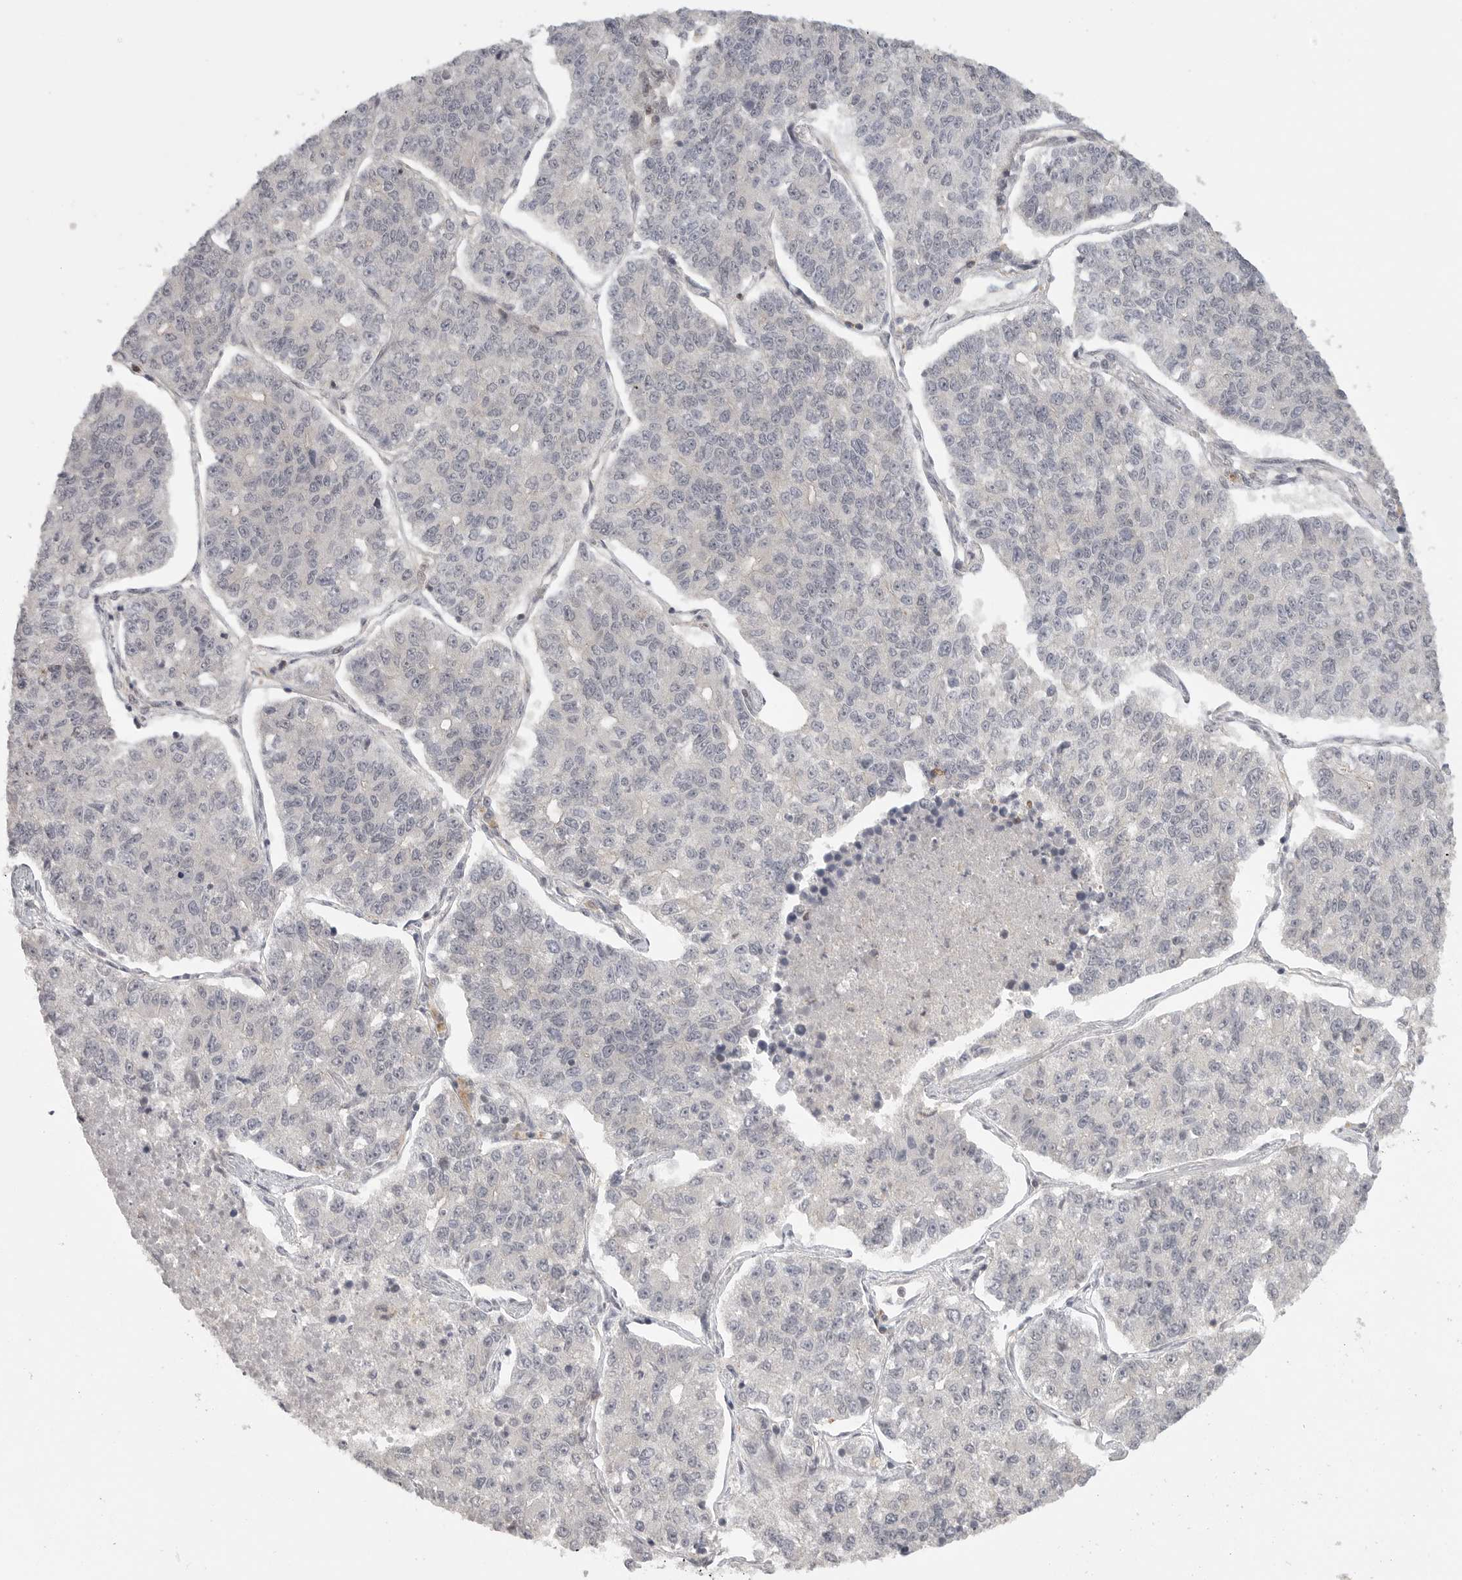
{"staining": {"intensity": "negative", "quantity": "none", "location": "none"}, "tissue": "lung cancer", "cell_type": "Tumor cells", "image_type": "cancer", "snomed": [{"axis": "morphology", "description": "Adenocarcinoma, NOS"}, {"axis": "topography", "description": "Lung"}], "caption": "Adenocarcinoma (lung) was stained to show a protein in brown. There is no significant expression in tumor cells.", "gene": "DBNL", "patient": {"sex": "male", "age": 49}}